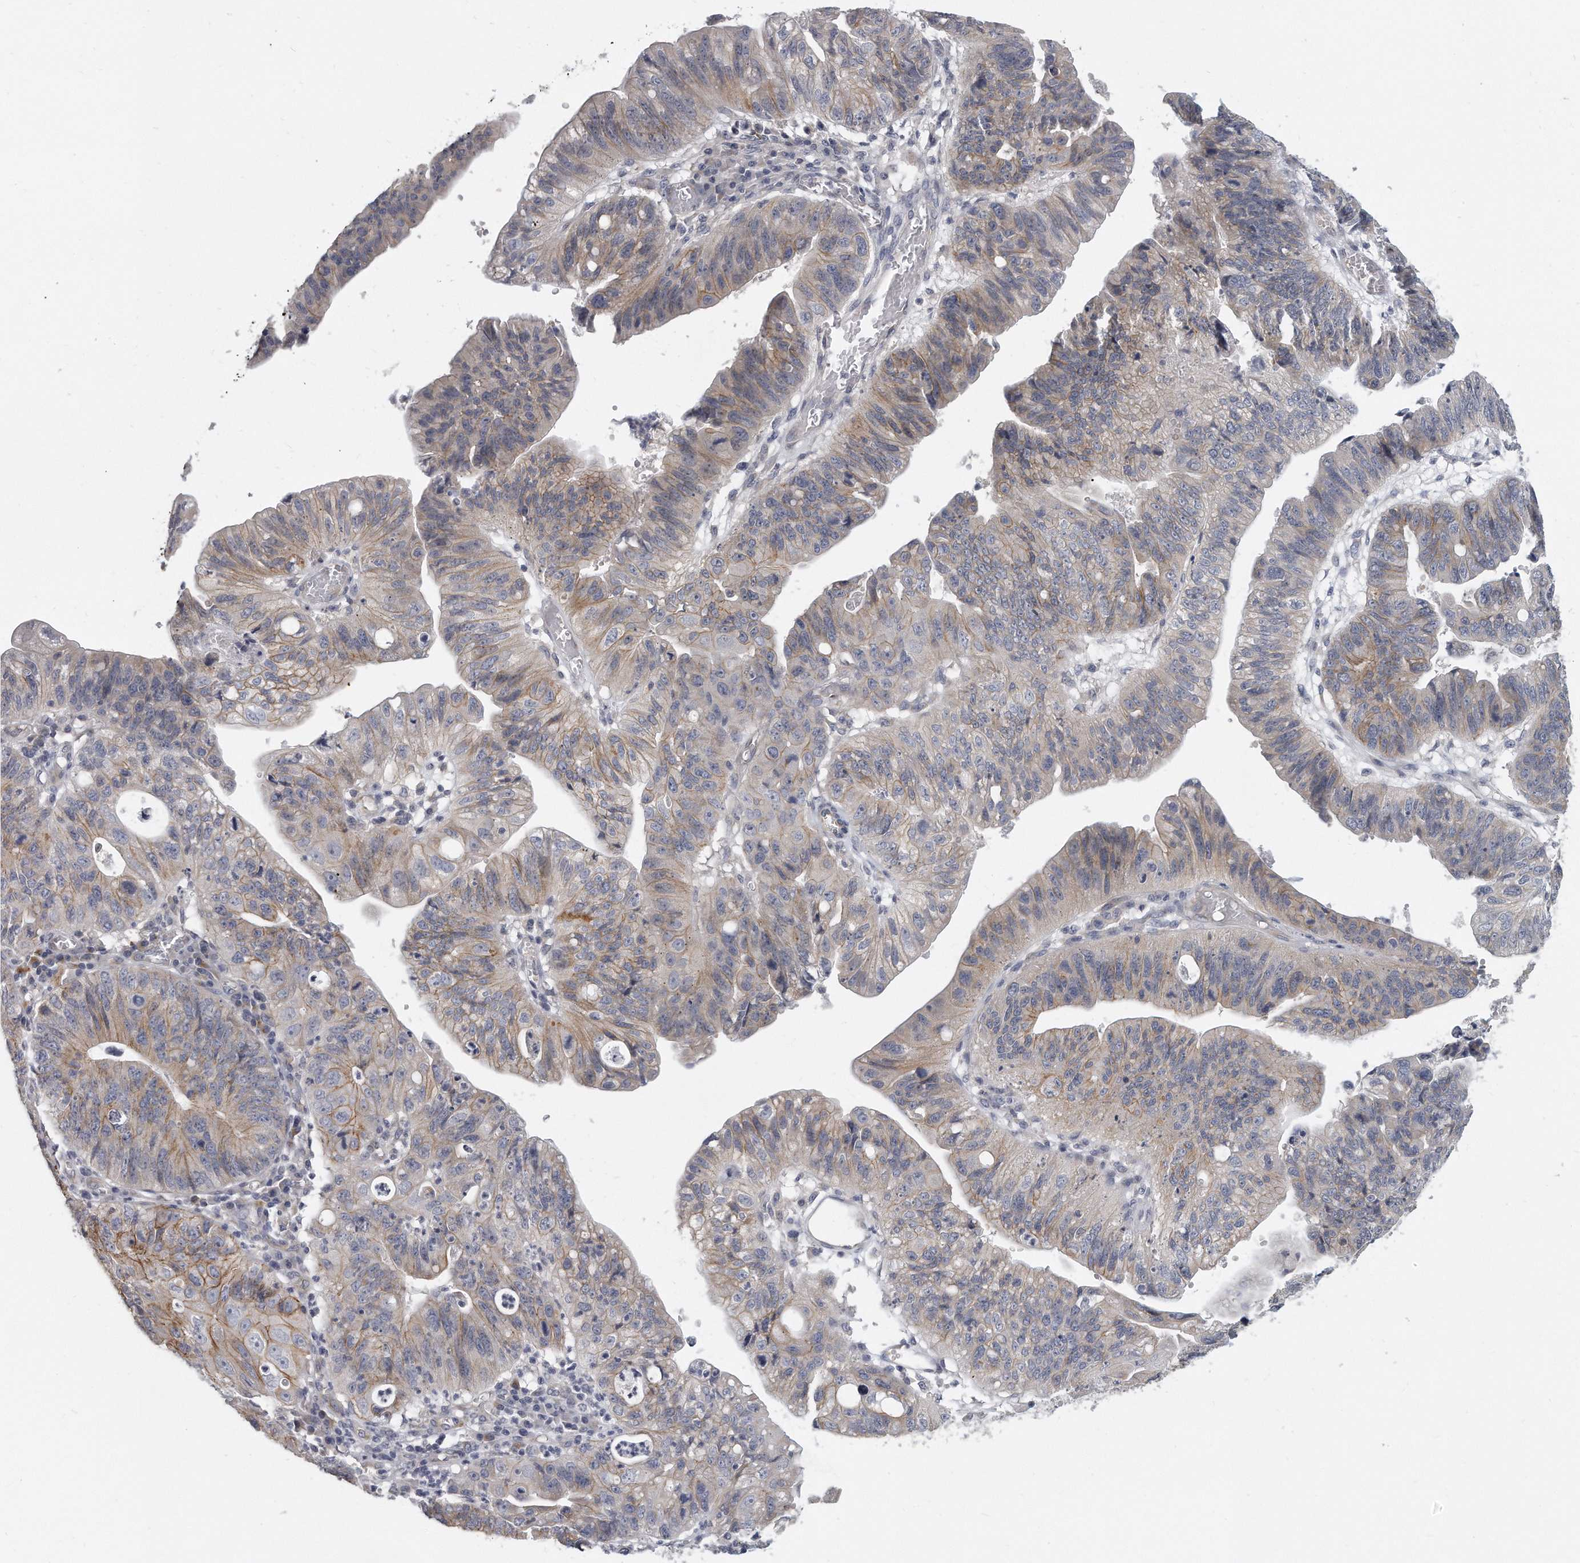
{"staining": {"intensity": "weak", "quantity": "25%-75%", "location": "cytoplasmic/membranous"}, "tissue": "stomach cancer", "cell_type": "Tumor cells", "image_type": "cancer", "snomed": [{"axis": "morphology", "description": "Adenocarcinoma, NOS"}, {"axis": "topography", "description": "Stomach"}], "caption": "A photomicrograph showing weak cytoplasmic/membranous positivity in about 25%-75% of tumor cells in stomach cancer, as visualized by brown immunohistochemical staining.", "gene": "PLEKHA6", "patient": {"sex": "male", "age": 59}}